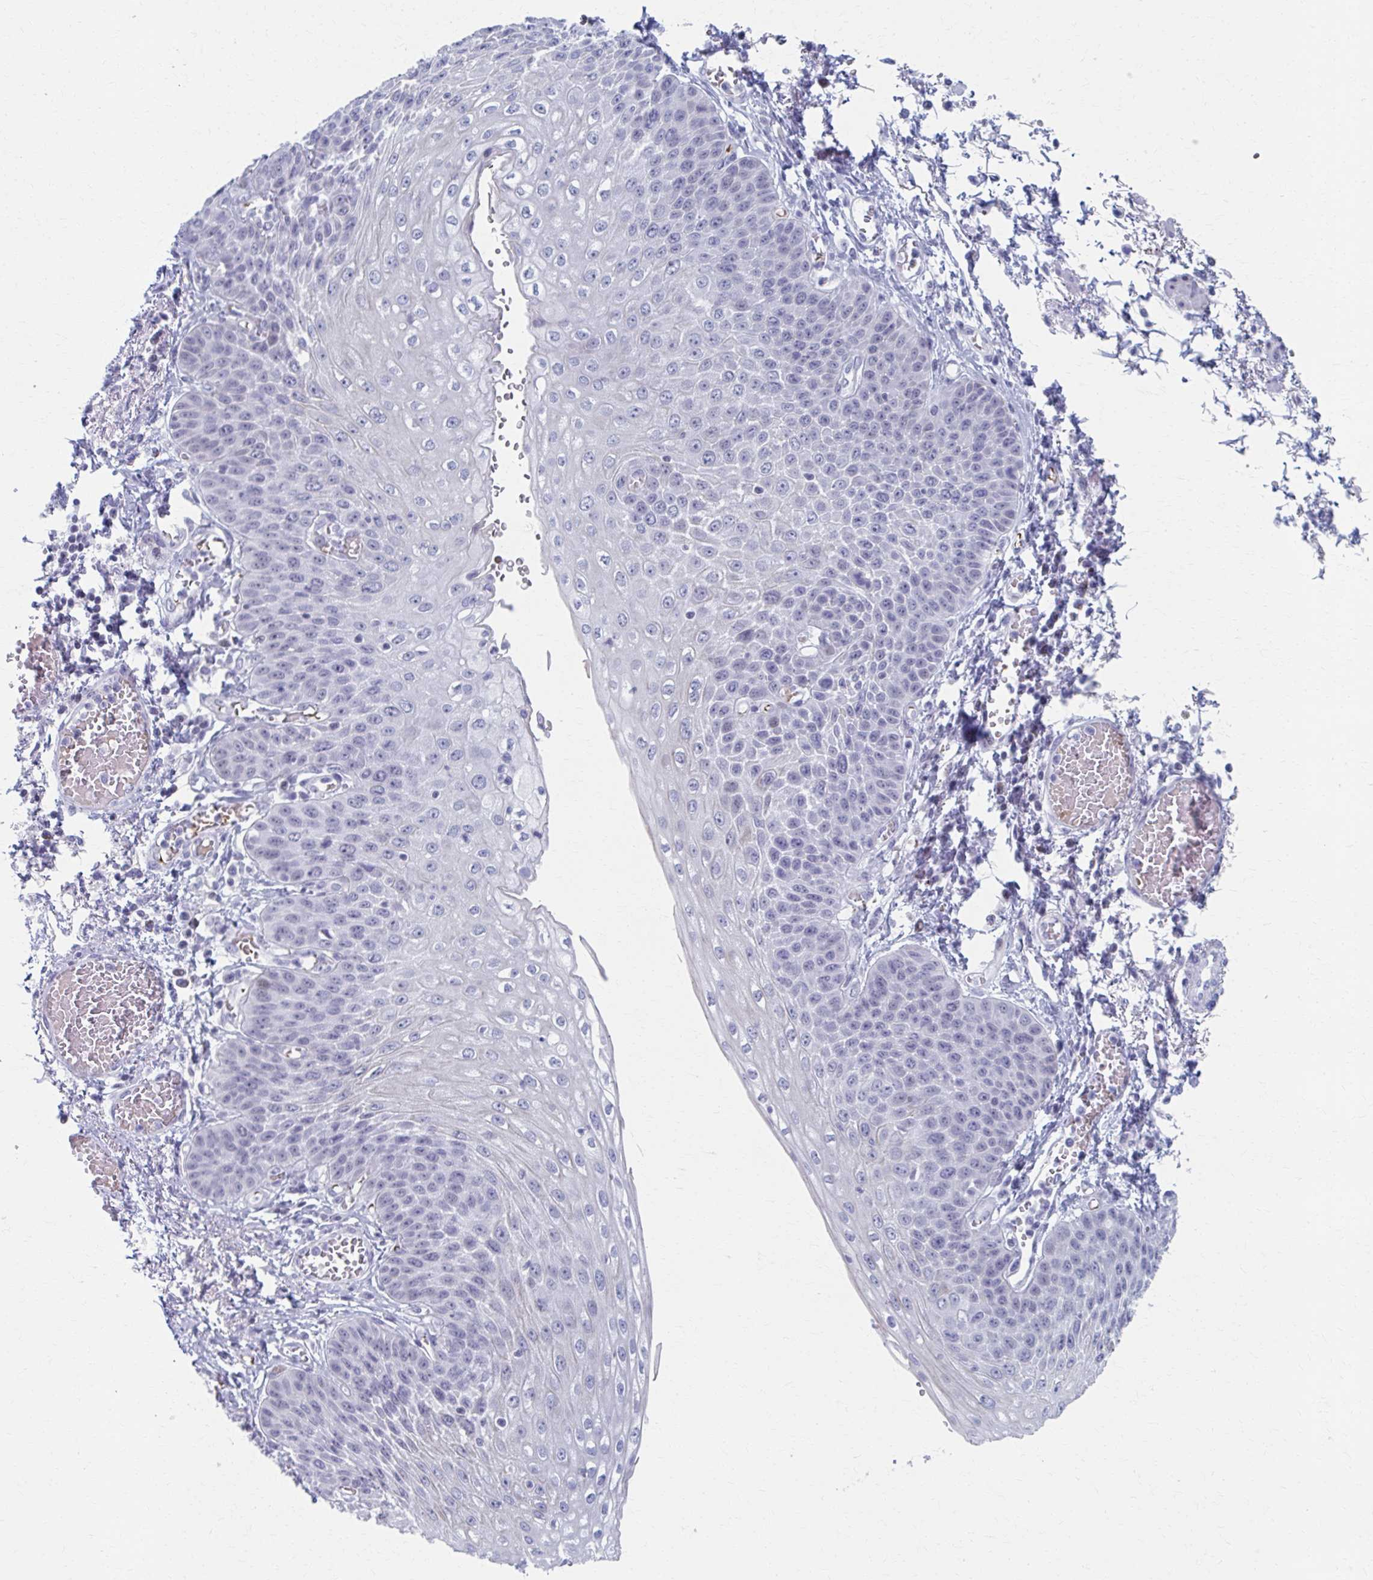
{"staining": {"intensity": "negative", "quantity": "none", "location": "none"}, "tissue": "esophagus", "cell_type": "Squamous epithelial cells", "image_type": "normal", "snomed": [{"axis": "morphology", "description": "Normal tissue, NOS"}, {"axis": "morphology", "description": "Adenocarcinoma, NOS"}, {"axis": "topography", "description": "Esophagus"}], "caption": "High magnification brightfield microscopy of benign esophagus stained with DAB (brown) and counterstained with hematoxylin (blue): squamous epithelial cells show no significant positivity.", "gene": "ABHD16B", "patient": {"sex": "male", "age": 81}}